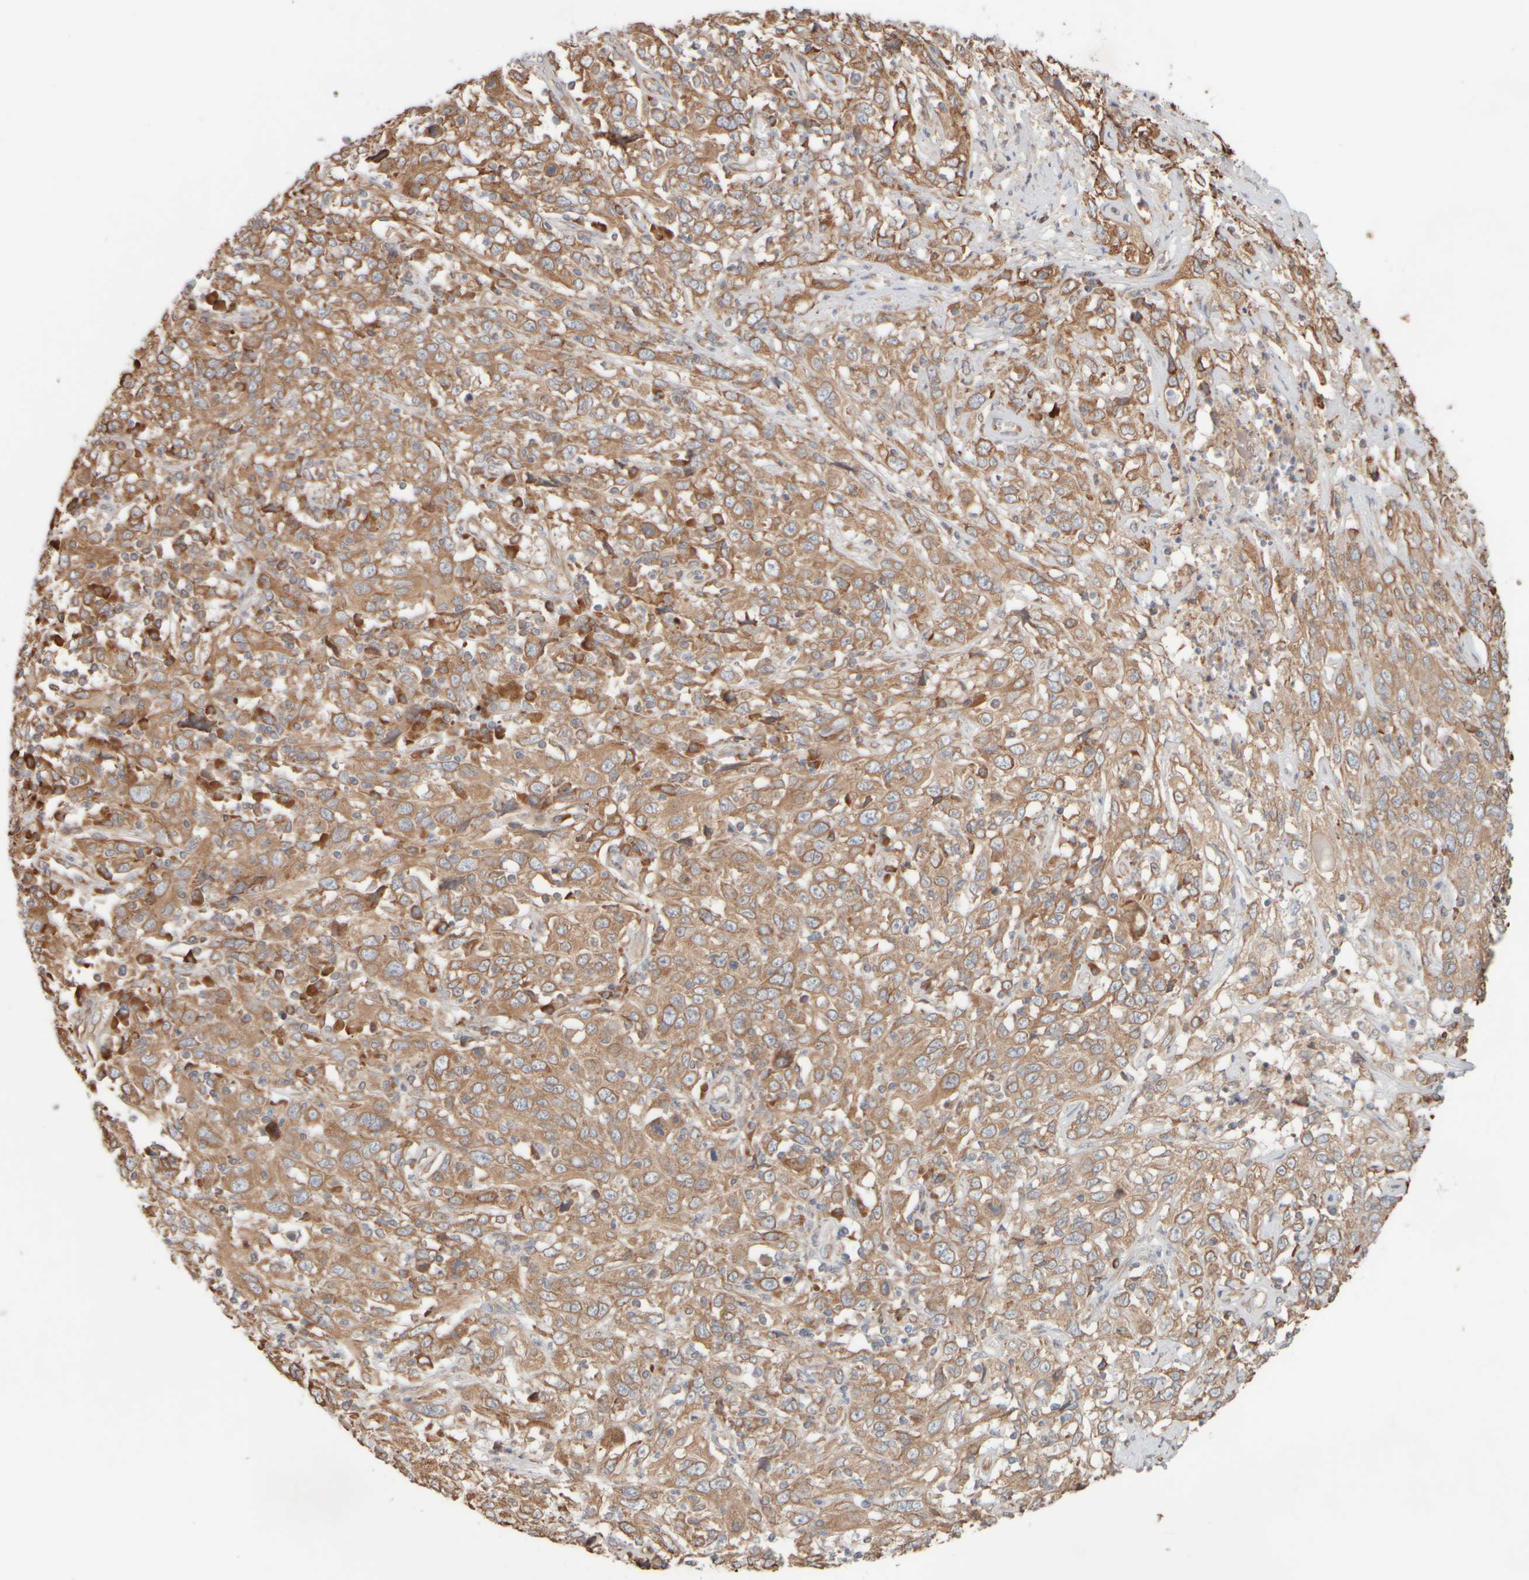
{"staining": {"intensity": "moderate", "quantity": ">75%", "location": "cytoplasmic/membranous"}, "tissue": "cervical cancer", "cell_type": "Tumor cells", "image_type": "cancer", "snomed": [{"axis": "morphology", "description": "Squamous cell carcinoma, NOS"}, {"axis": "topography", "description": "Cervix"}], "caption": "Protein analysis of cervical cancer (squamous cell carcinoma) tissue exhibits moderate cytoplasmic/membranous staining in approximately >75% of tumor cells.", "gene": "EIF2B3", "patient": {"sex": "female", "age": 46}}